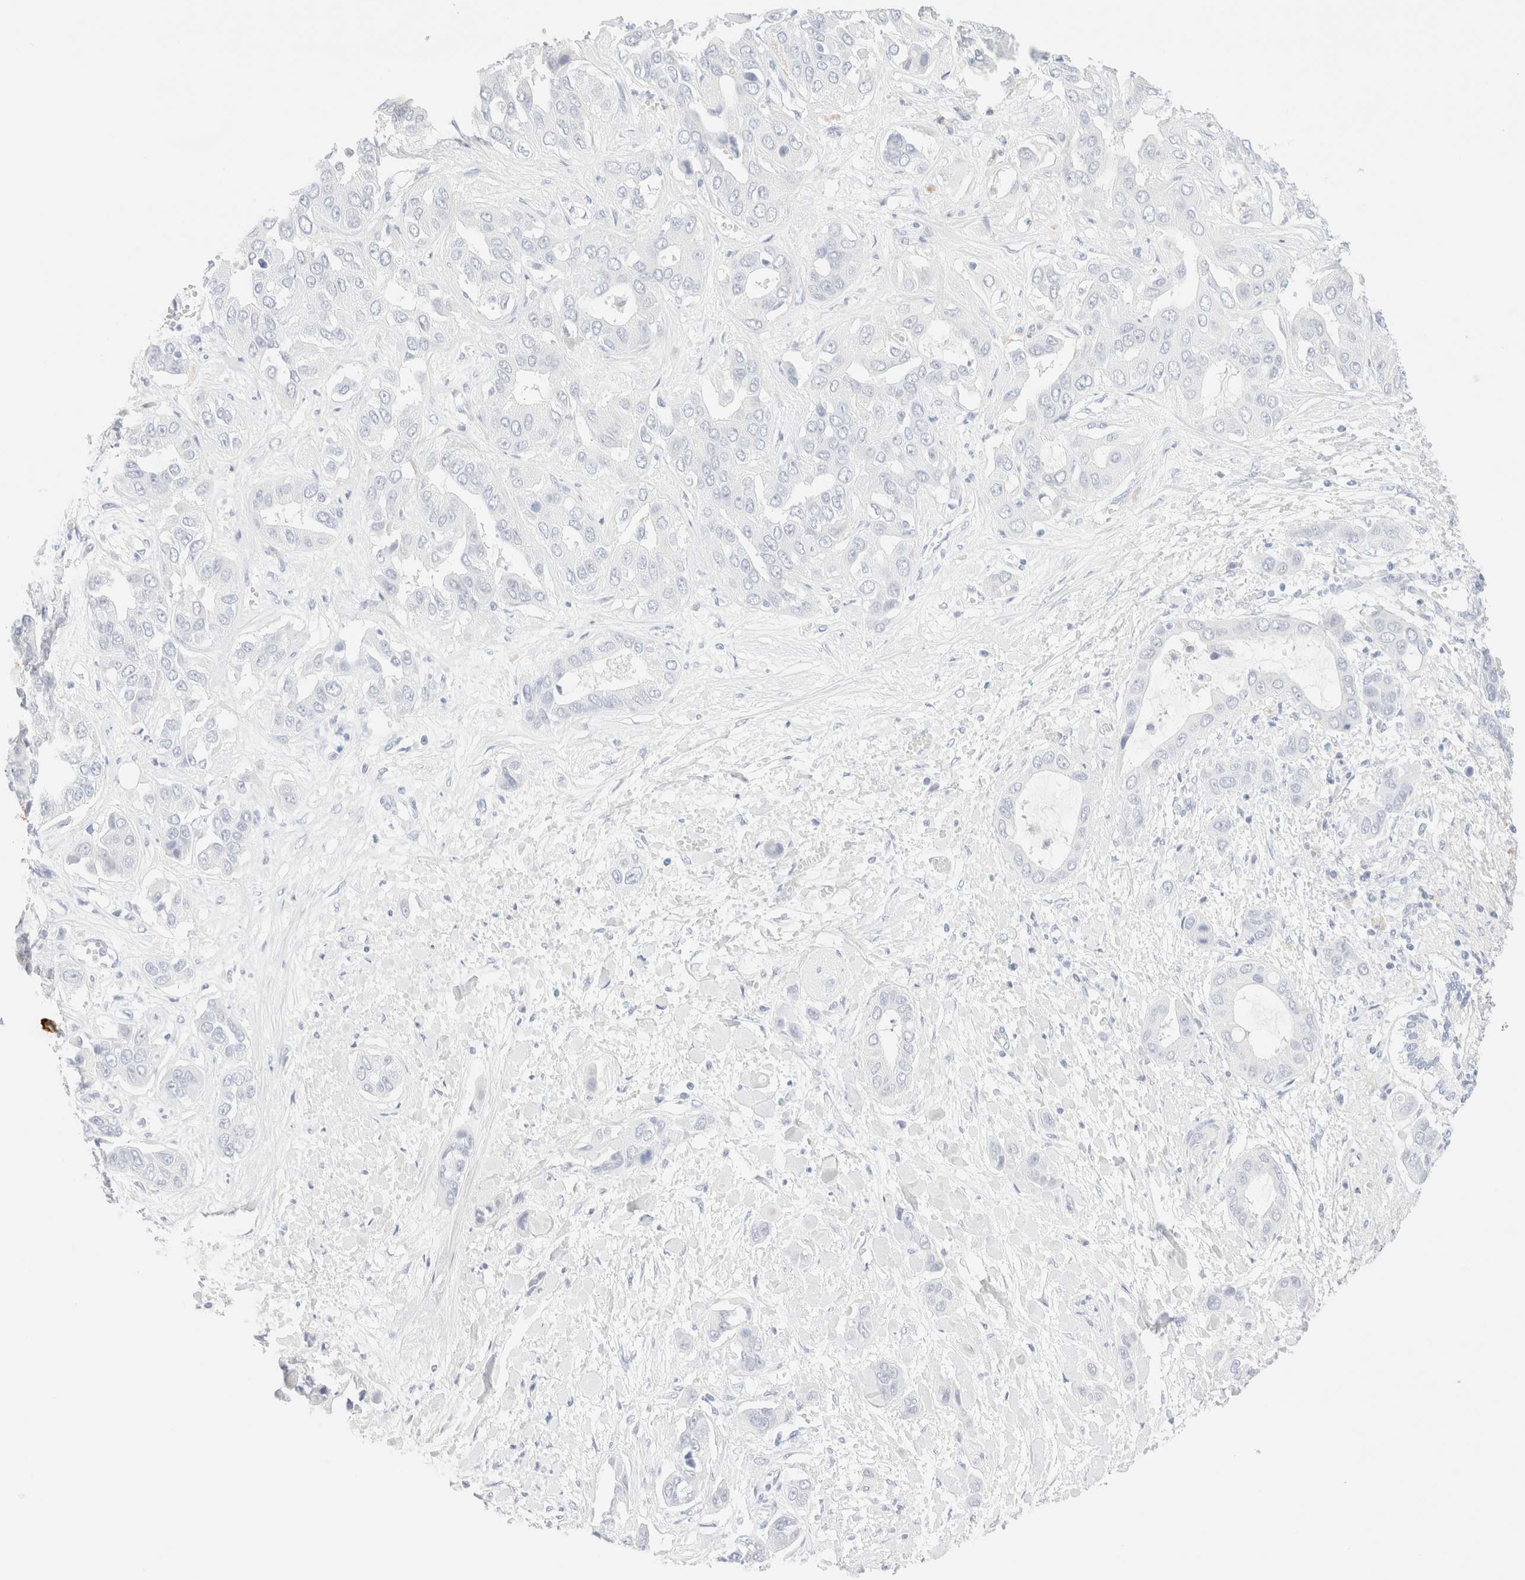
{"staining": {"intensity": "negative", "quantity": "none", "location": "none"}, "tissue": "liver cancer", "cell_type": "Tumor cells", "image_type": "cancer", "snomed": [{"axis": "morphology", "description": "Cholangiocarcinoma"}, {"axis": "topography", "description": "Liver"}], "caption": "There is no significant positivity in tumor cells of liver cancer. The staining is performed using DAB brown chromogen with nuclei counter-stained in using hematoxylin.", "gene": "KRT15", "patient": {"sex": "female", "age": 52}}